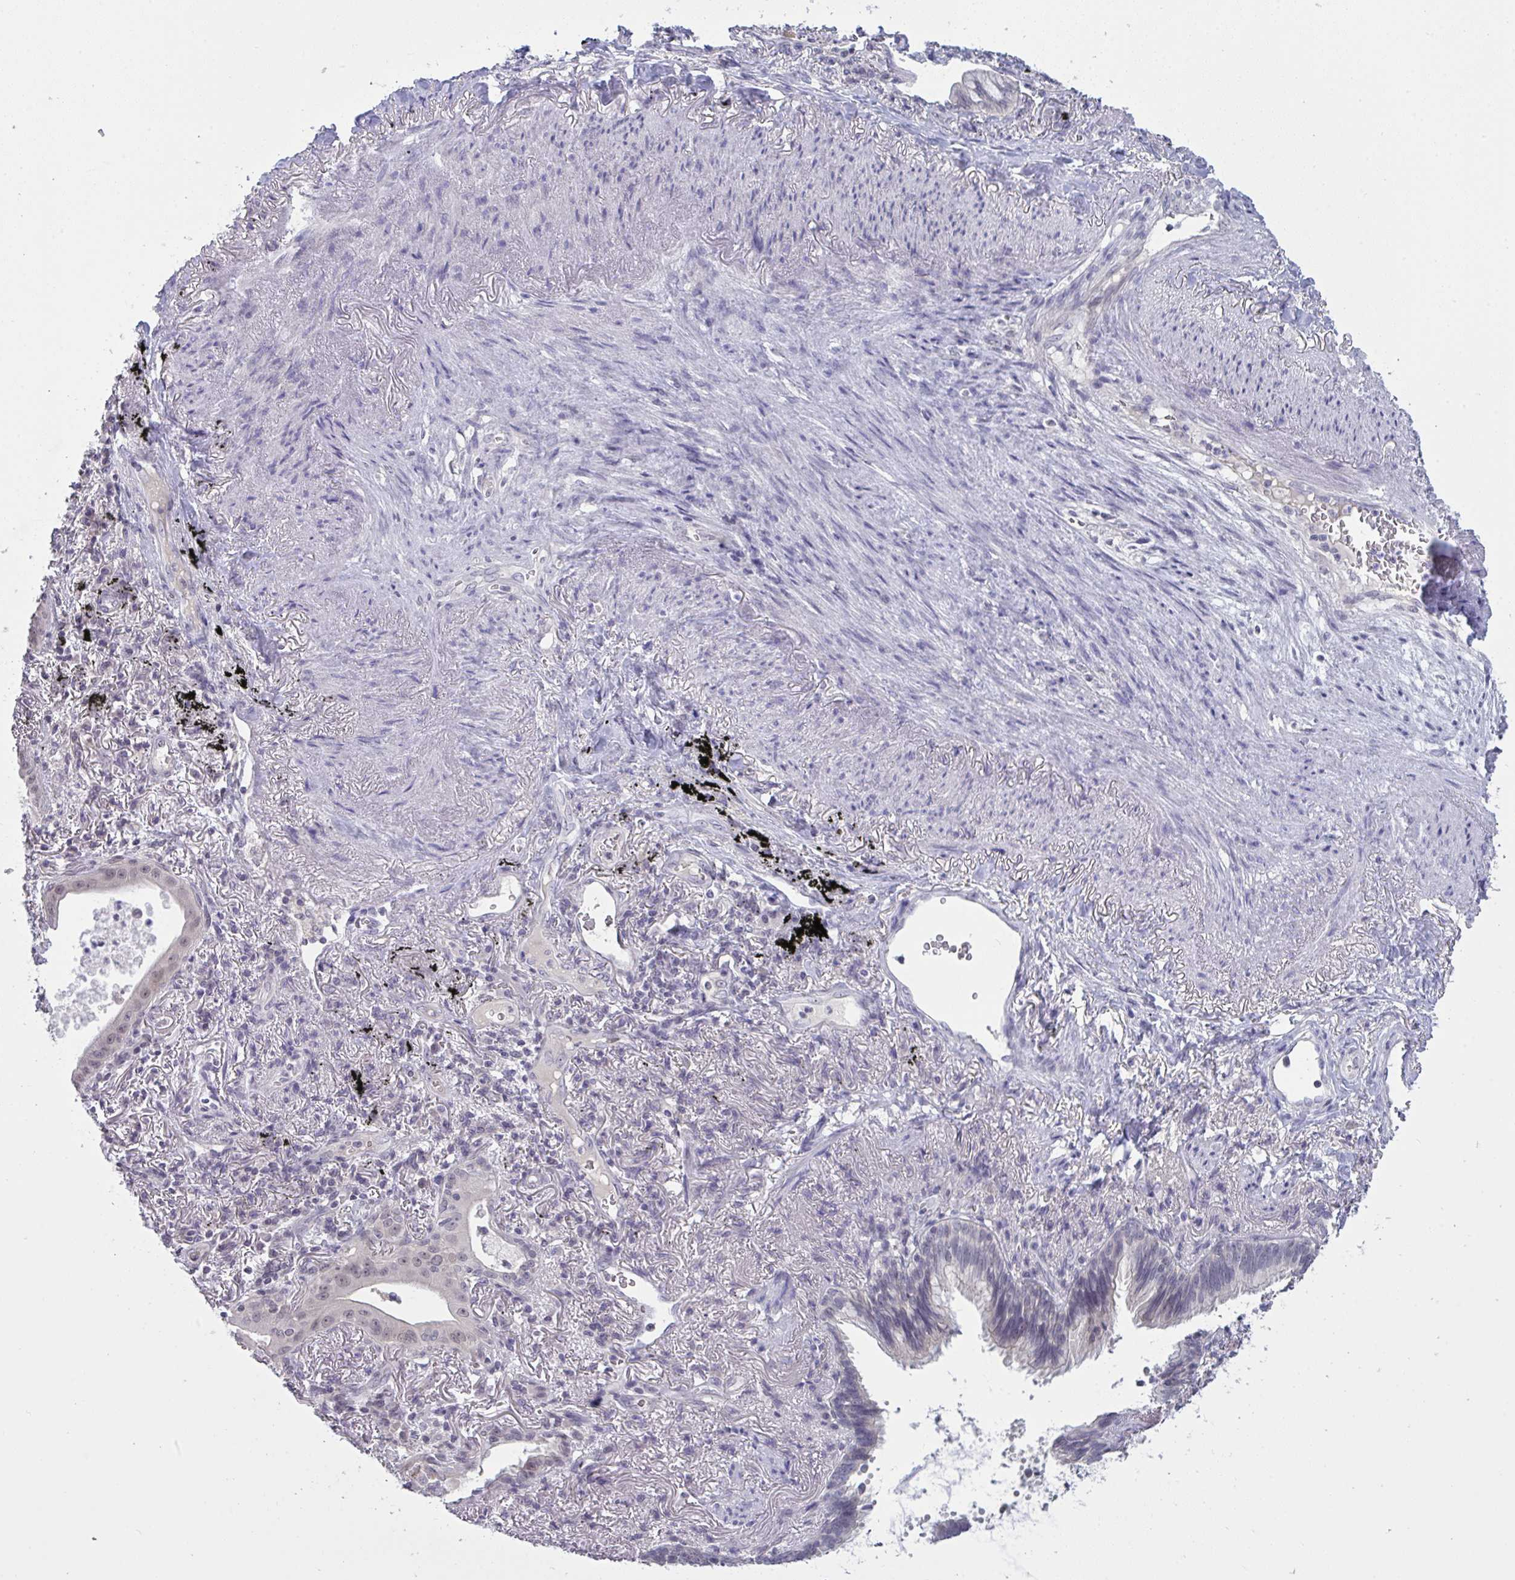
{"staining": {"intensity": "negative", "quantity": "none", "location": "none"}, "tissue": "lung cancer", "cell_type": "Tumor cells", "image_type": "cancer", "snomed": [{"axis": "morphology", "description": "Adenocarcinoma, NOS"}, {"axis": "topography", "description": "Lung"}], "caption": "This is an immunohistochemistry photomicrograph of lung adenocarcinoma. There is no expression in tumor cells.", "gene": "ZNF784", "patient": {"sex": "male", "age": 77}}